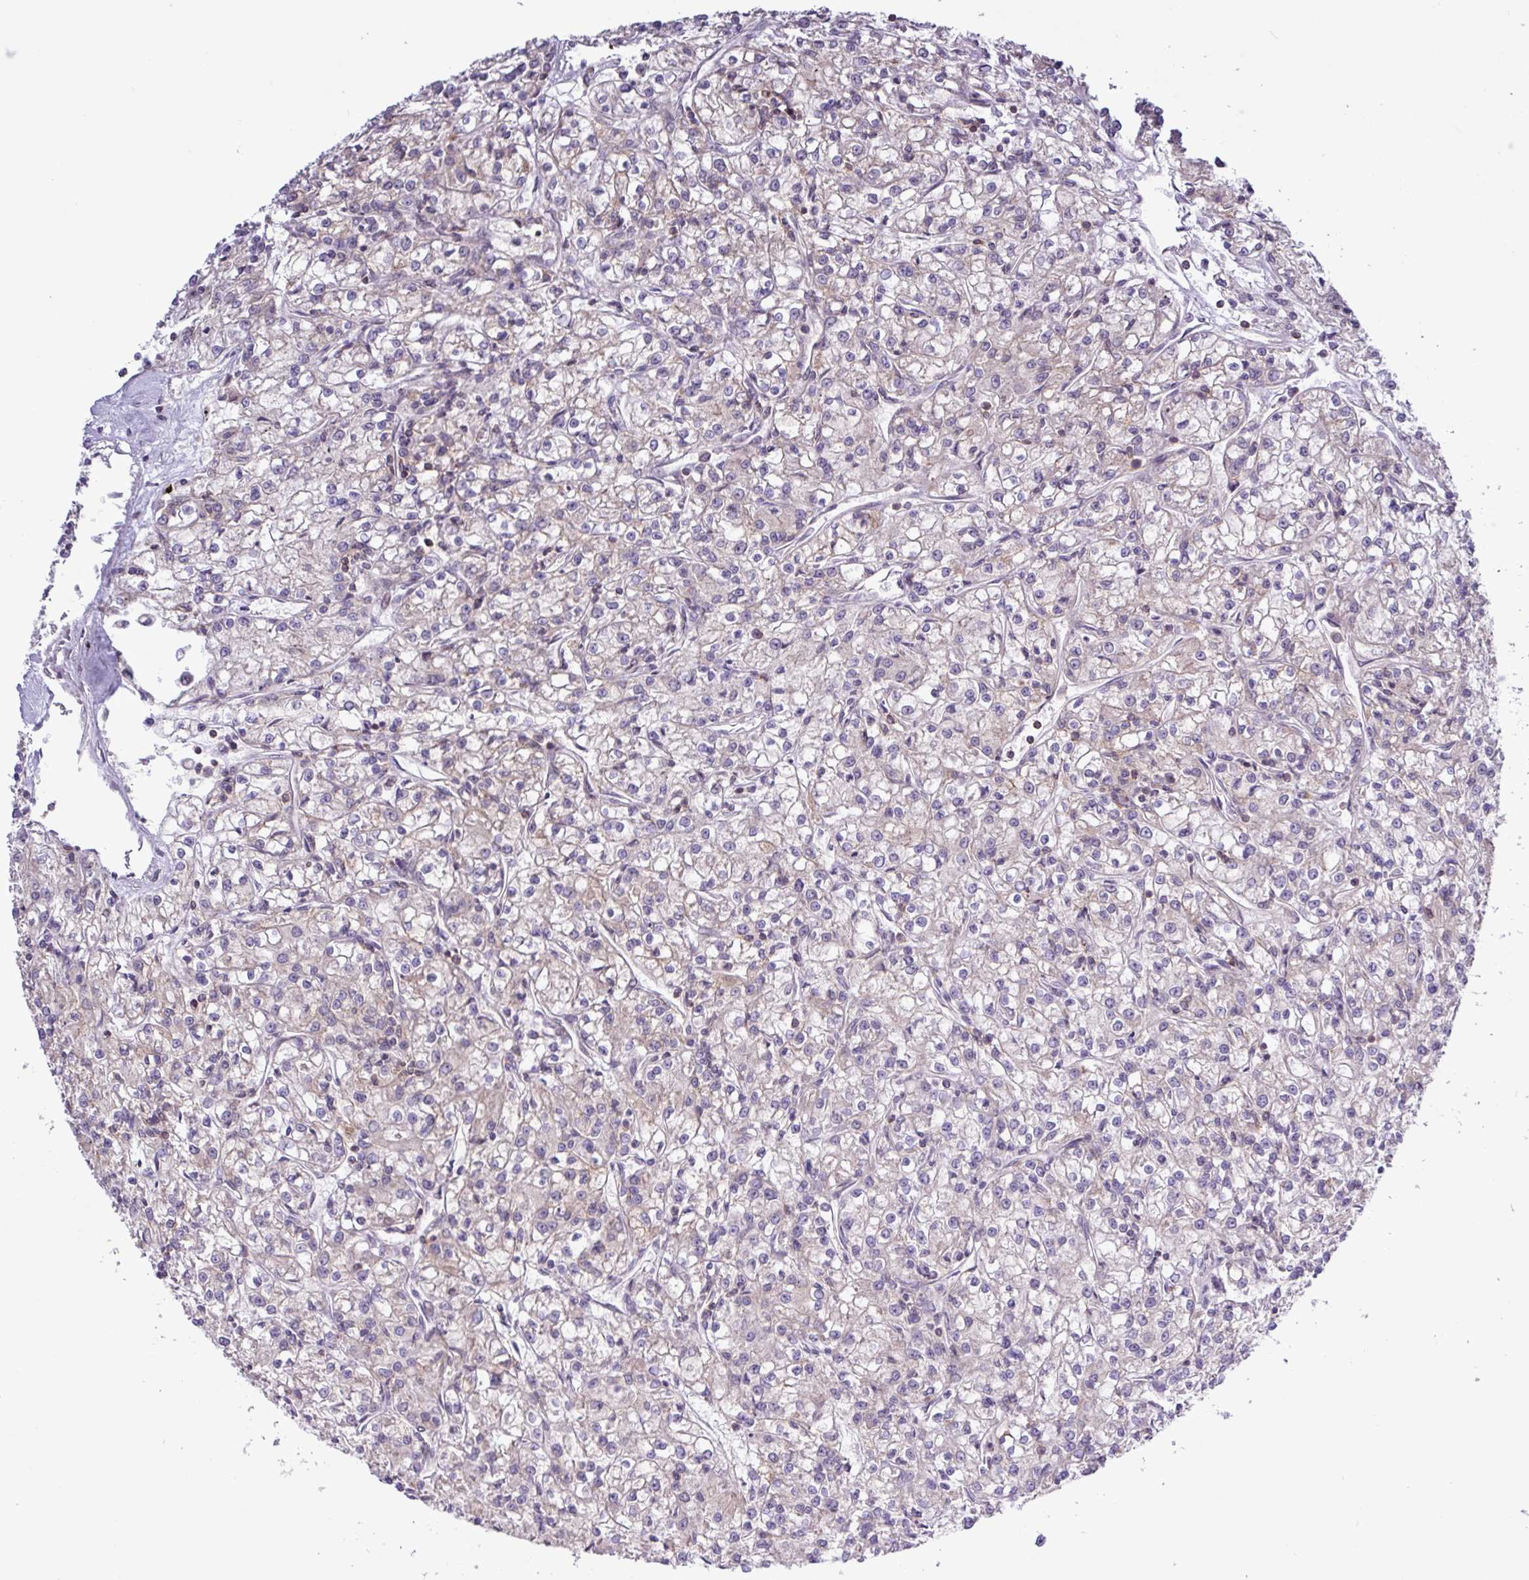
{"staining": {"intensity": "weak", "quantity": "<25%", "location": "cytoplasmic/membranous"}, "tissue": "renal cancer", "cell_type": "Tumor cells", "image_type": "cancer", "snomed": [{"axis": "morphology", "description": "Adenocarcinoma, NOS"}, {"axis": "topography", "description": "Kidney"}], "caption": "This is an immunohistochemistry histopathology image of human renal adenocarcinoma. There is no positivity in tumor cells.", "gene": "RTL3", "patient": {"sex": "female", "age": 59}}